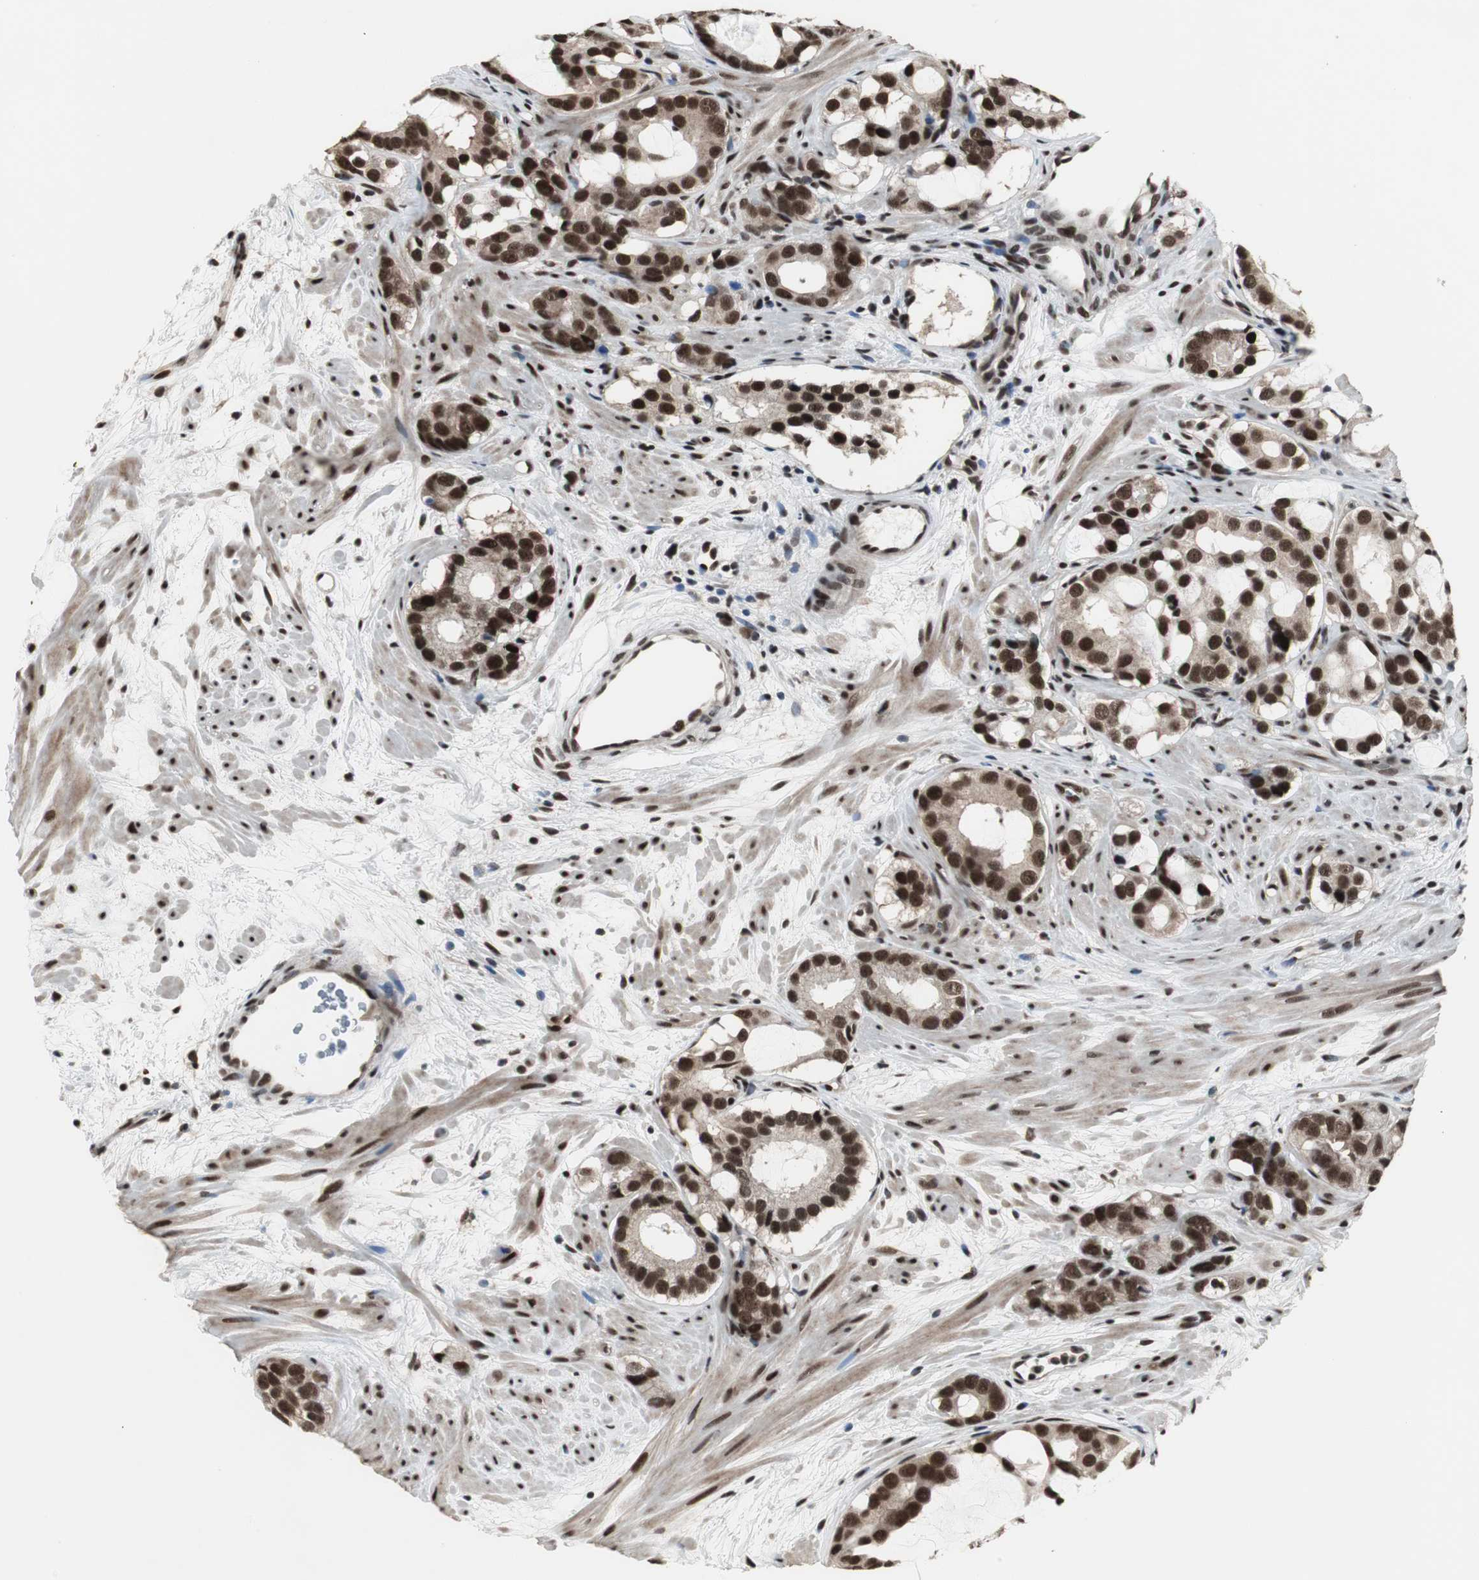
{"staining": {"intensity": "strong", "quantity": ">75%", "location": "nuclear"}, "tissue": "prostate cancer", "cell_type": "Tumor cells", "image_type": "cancer", "snomed": [{"axis": "morphology", "description": "Adenocarcinoma, Low grade"}, {"axis": "topography", "description": "Prostate"}], "caption": "Strong nuclear staining is identified in approximately >75% of tumor cells in prostate cancer (adenocarcinoma (low-grade)).", "gene": "CDK9", "patient": {"sex": "male", "age": 57}}